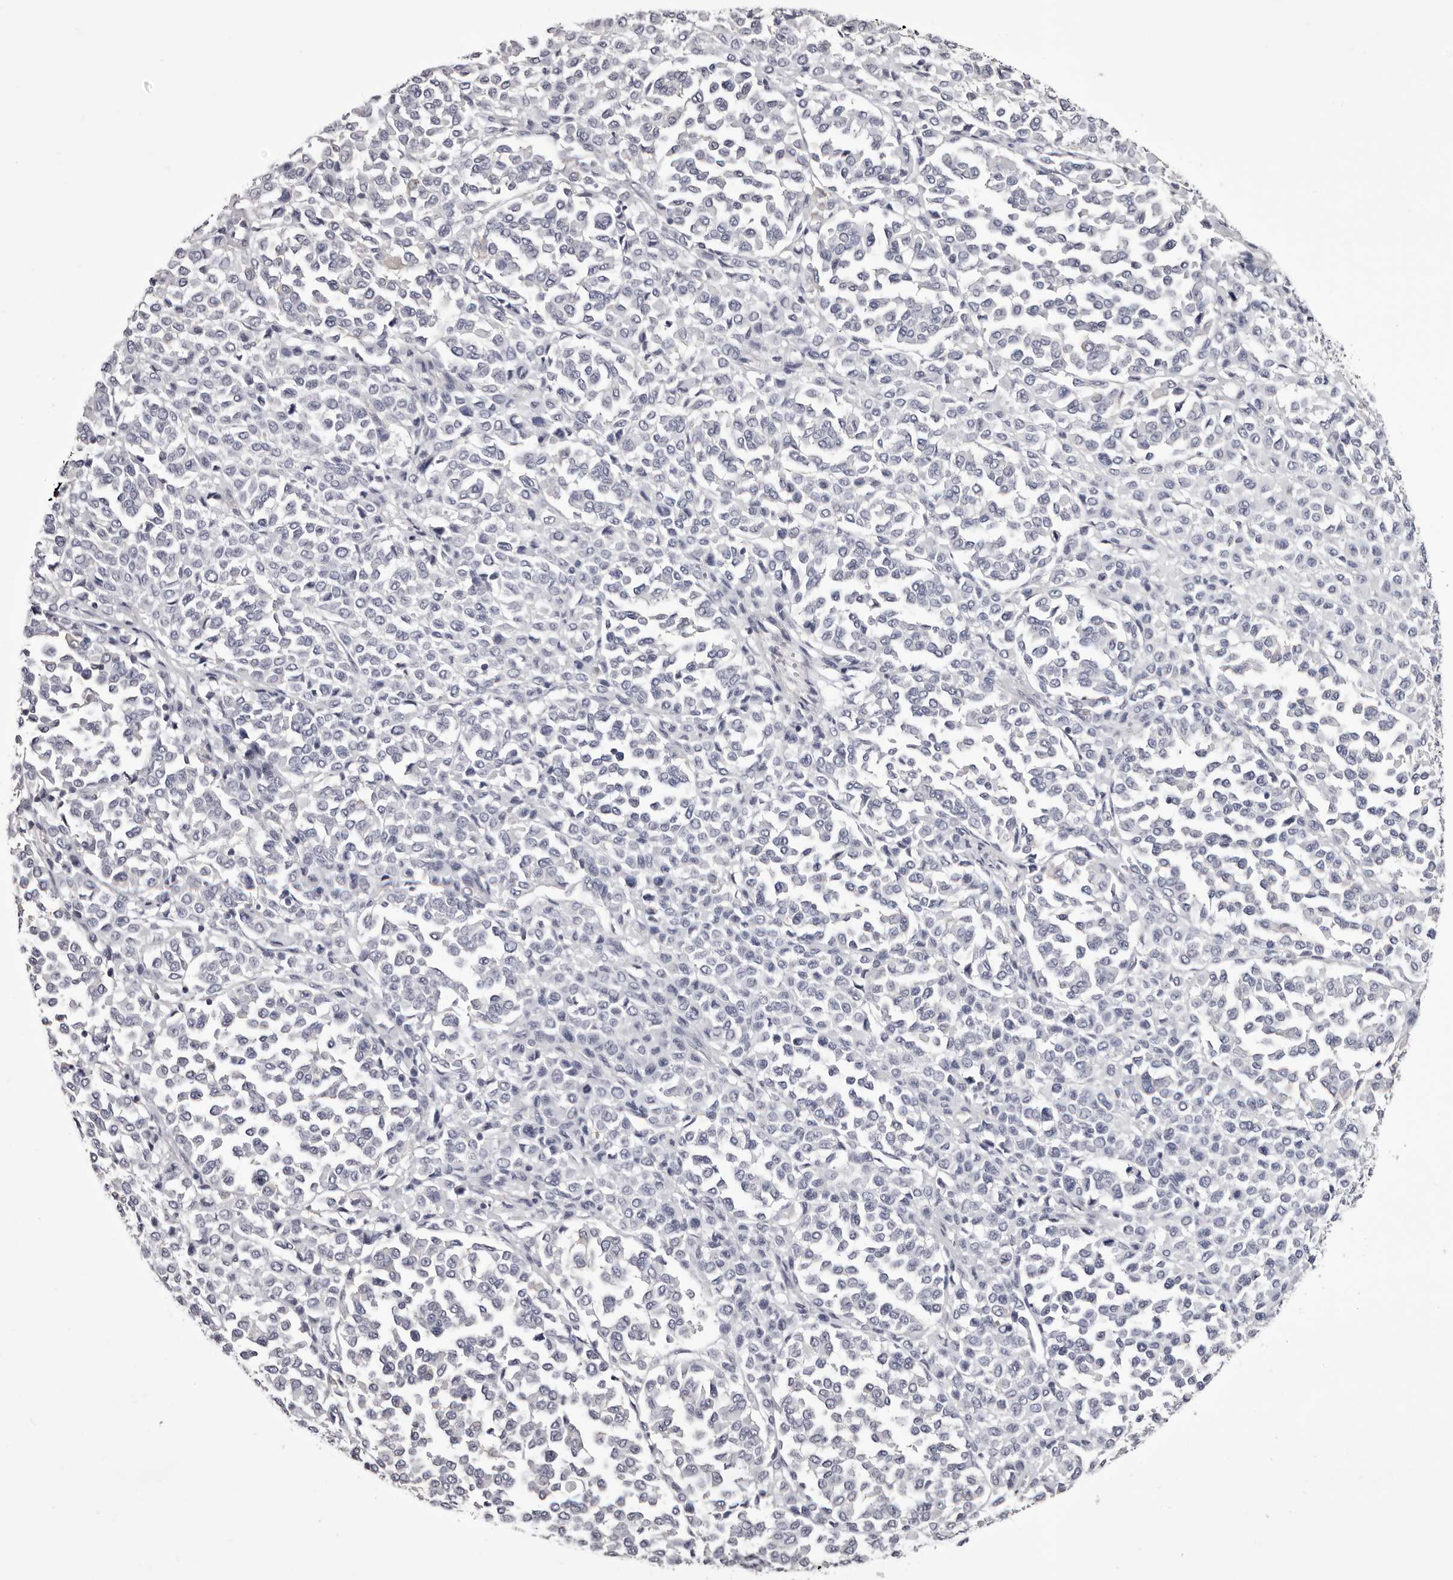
{"staining": {"intensity": "negative", "quantity": "none", "location": "none"}, "tissue": "melanoma", "cell_type": "Tumor cells", "image_type": "cancer", "snomed": [{"axis": "morphology", "description": "Malignant melanoma, Metastatic site"}, {"axis": "topography", "description": "Pancreas"}], "caption": "Immunohistochemistry (IHC) histopathology image of human malignant melanoma (metastatic site) stained for a protein (brown), which shows no expression in tumor cells.", "gene": "LAD1", "patient": {"sex": "female", "age": 30}}